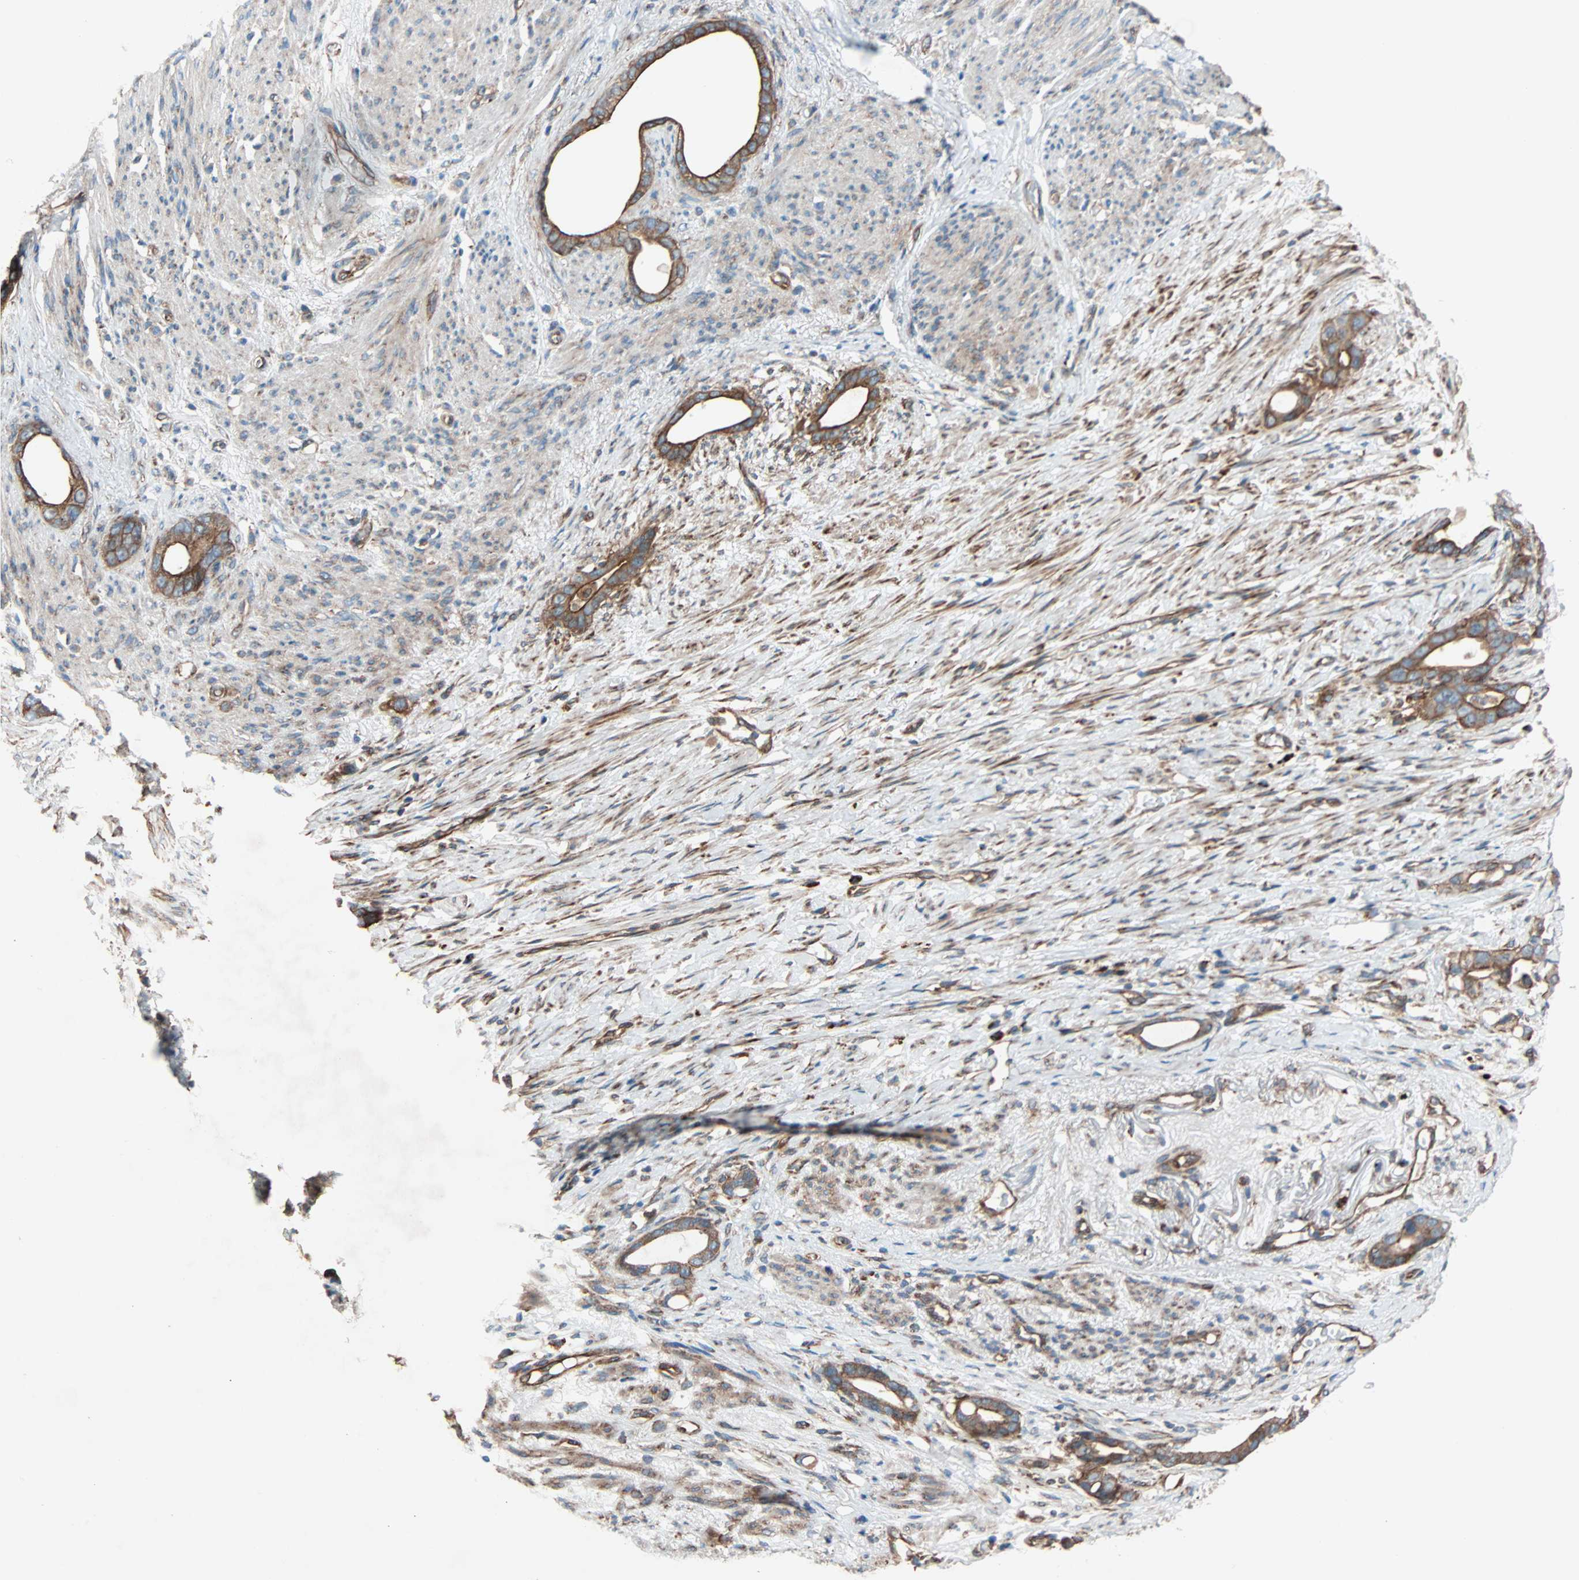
{"staining": {"intensity": "strong", "quantity": ">75%", "location": "cytoplasmic/membranous"}, "tissue": "stomach cancer", "cell_type": "Tumor cells", "image_type": "cancer", "snomed": [{"axis": "morphology", "description": "Adenocarcinoma, NOS"}, {"axis": "topography", "description": "Stomach"}], "caption": "Stomach cancer (adenocarcinoma) tissue exhibits strong cytoplasmic/membranous staining in approximately >75% of tumor cells The staining was performed using DAB (3,3'-diaminobenzidine), with brown indicating positive protein expression. Nuclei are stained blue with hematoxylin.", "gene": "PHYH", "patient": {"sex": "female", "age": 75}}